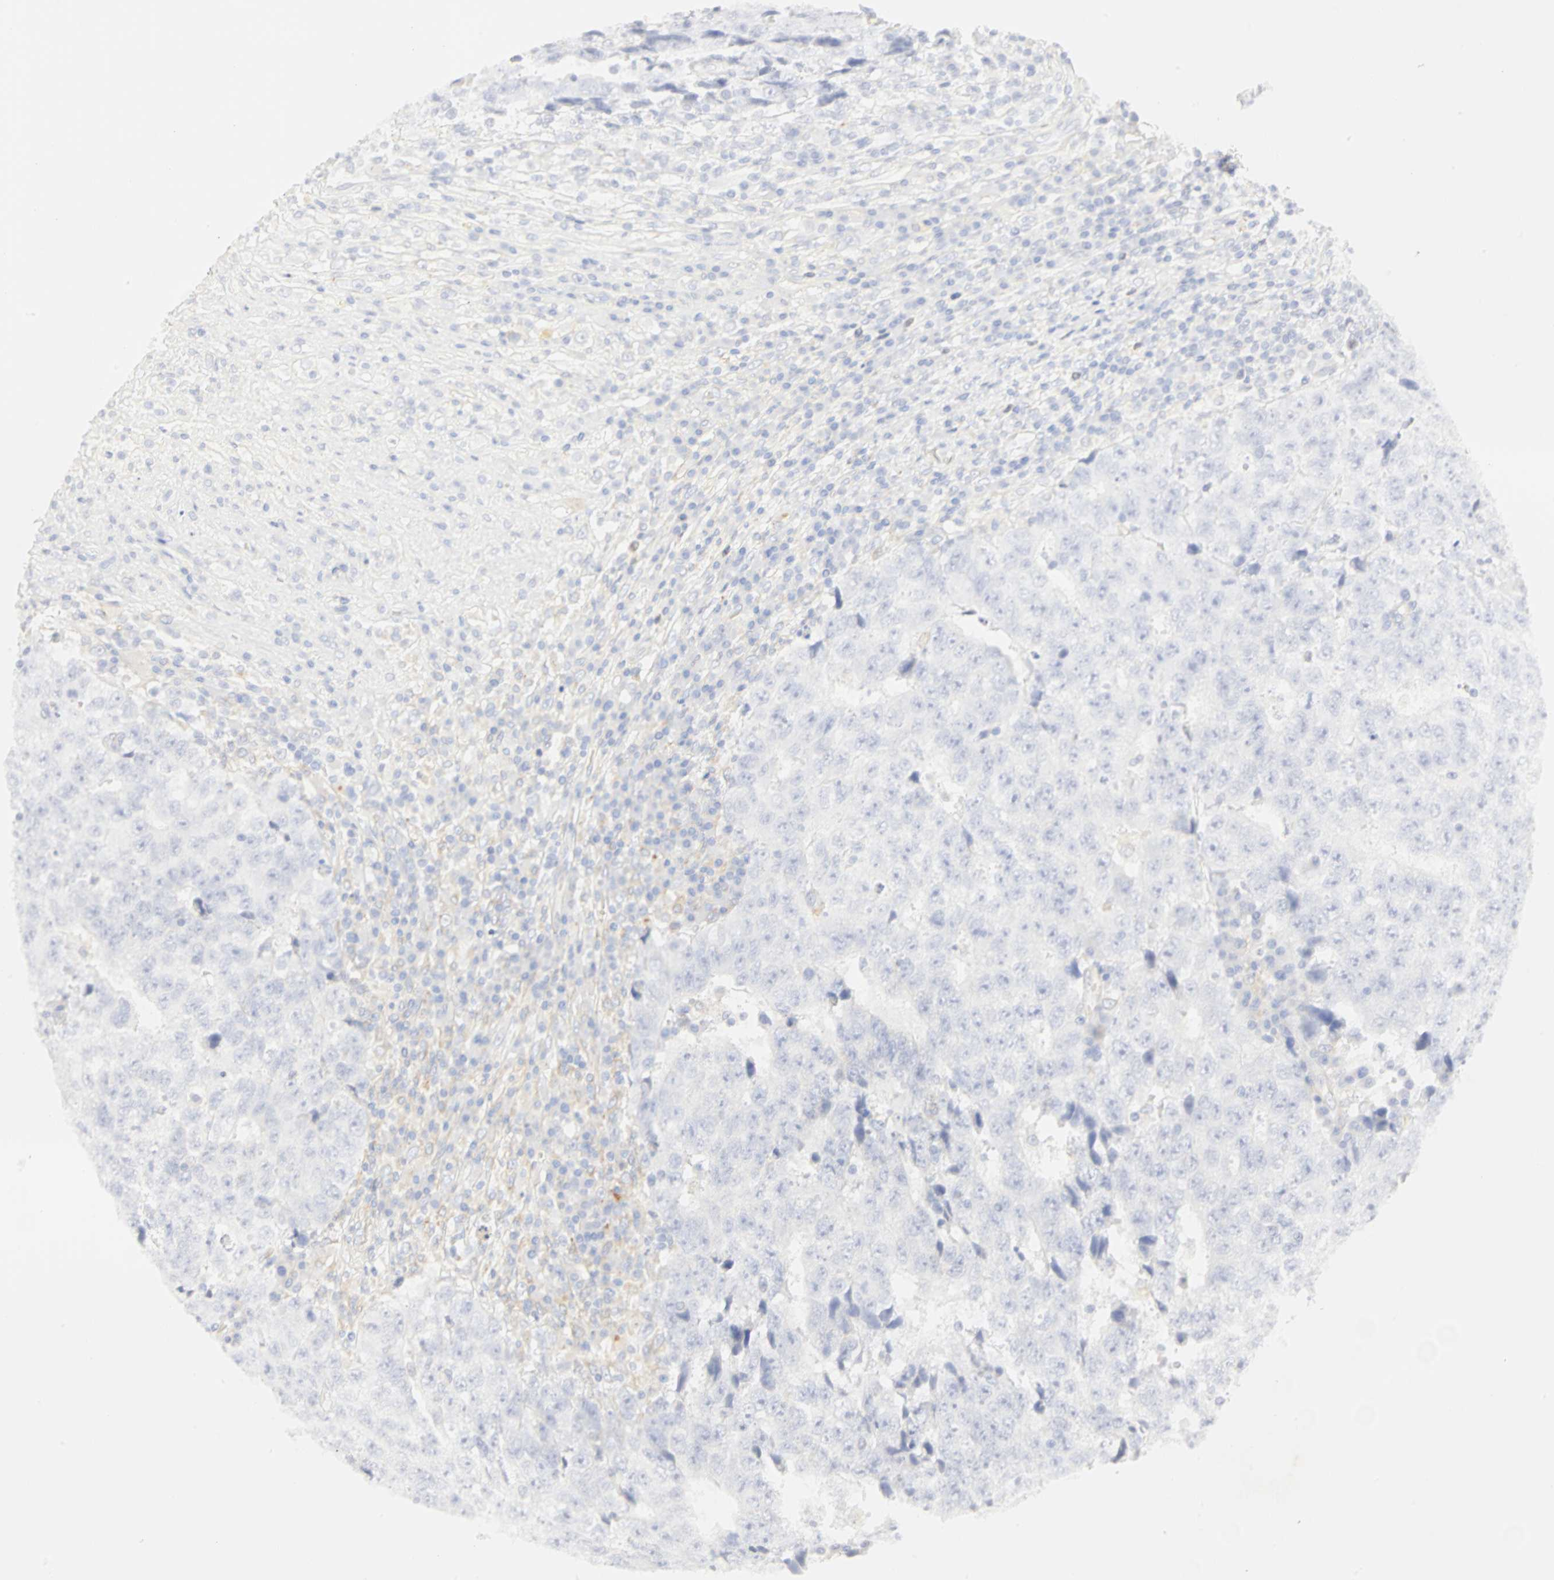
{"staining": {"intensity": "negative", "quantity": "none", "location": "none"}, "tissue": "testis cancer", "cell_type": "Tumor cells", "image_type": "cancer", "snomed": [{"axis": "morphology", "description": "Necrosis, NOS"}, {"axis": "morphology", "description": "Carcinoma, Embryonal, NOS"}, {"axis": "topography", "description": "Testis"}], "caption": "Protein analysis of testis cancer reveals no significant staining in tumor cells.", "gene": "GNRH2", "patient": {"sex": "male", "age": 19}}